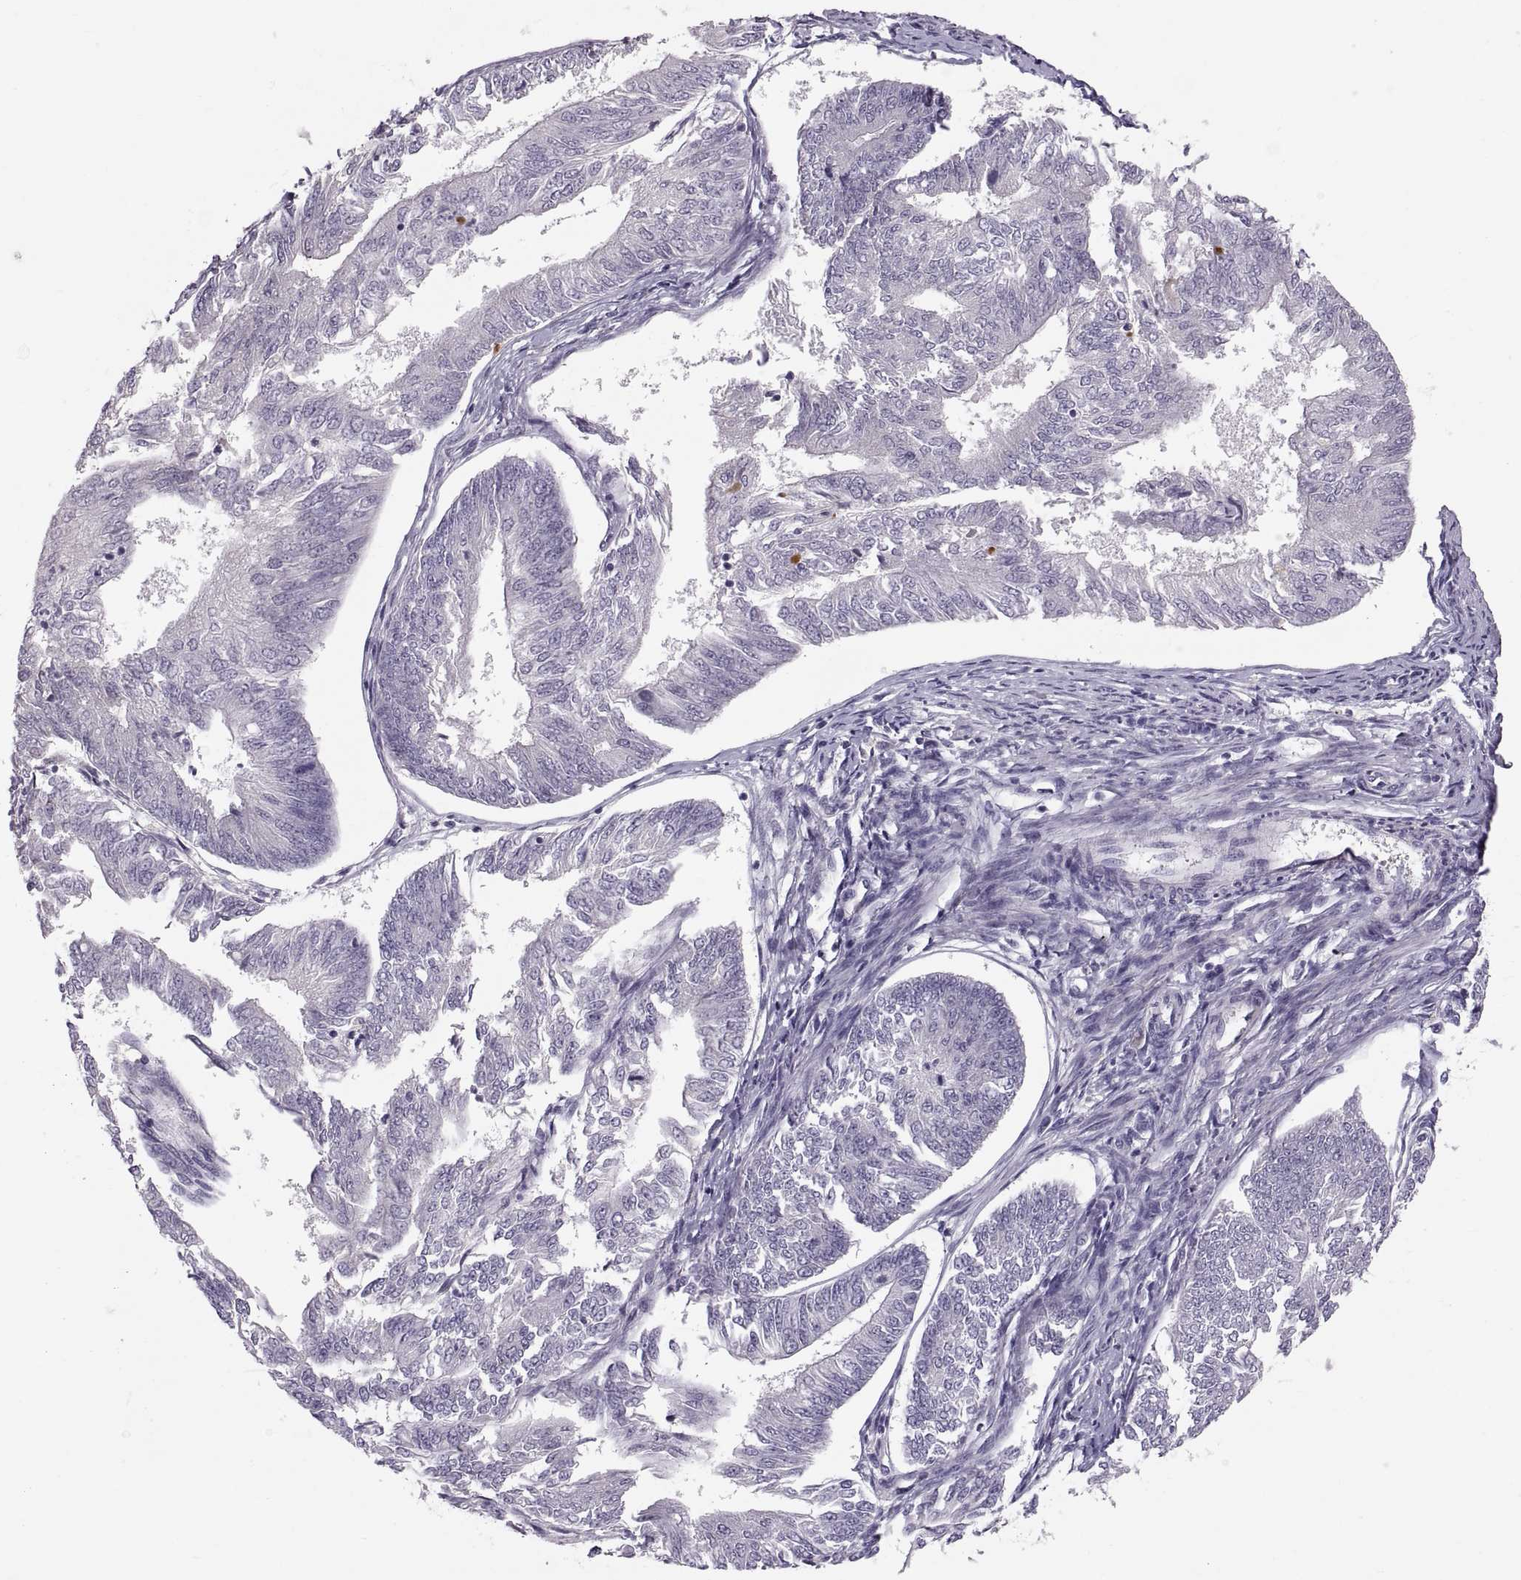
{"staining": {"intensity": "negative", "quantity": "none", "location": "none"}, "tissue": "endometrial cancer", "cell_type": "Tumor cells", "image_type": "cancer", "snomed": [{"axis": "morphology", "description": "Adenocarcinoma, NOS"}, {"axis": "topography", "description": "Endometrium"}], "caption": "A photomicrograph of endometrial adenocarcinoma stained for a protein displays no brown staining in tumor cells.", "gene": "WFDC8", "patient": {"sex": "female", "age": 58}}